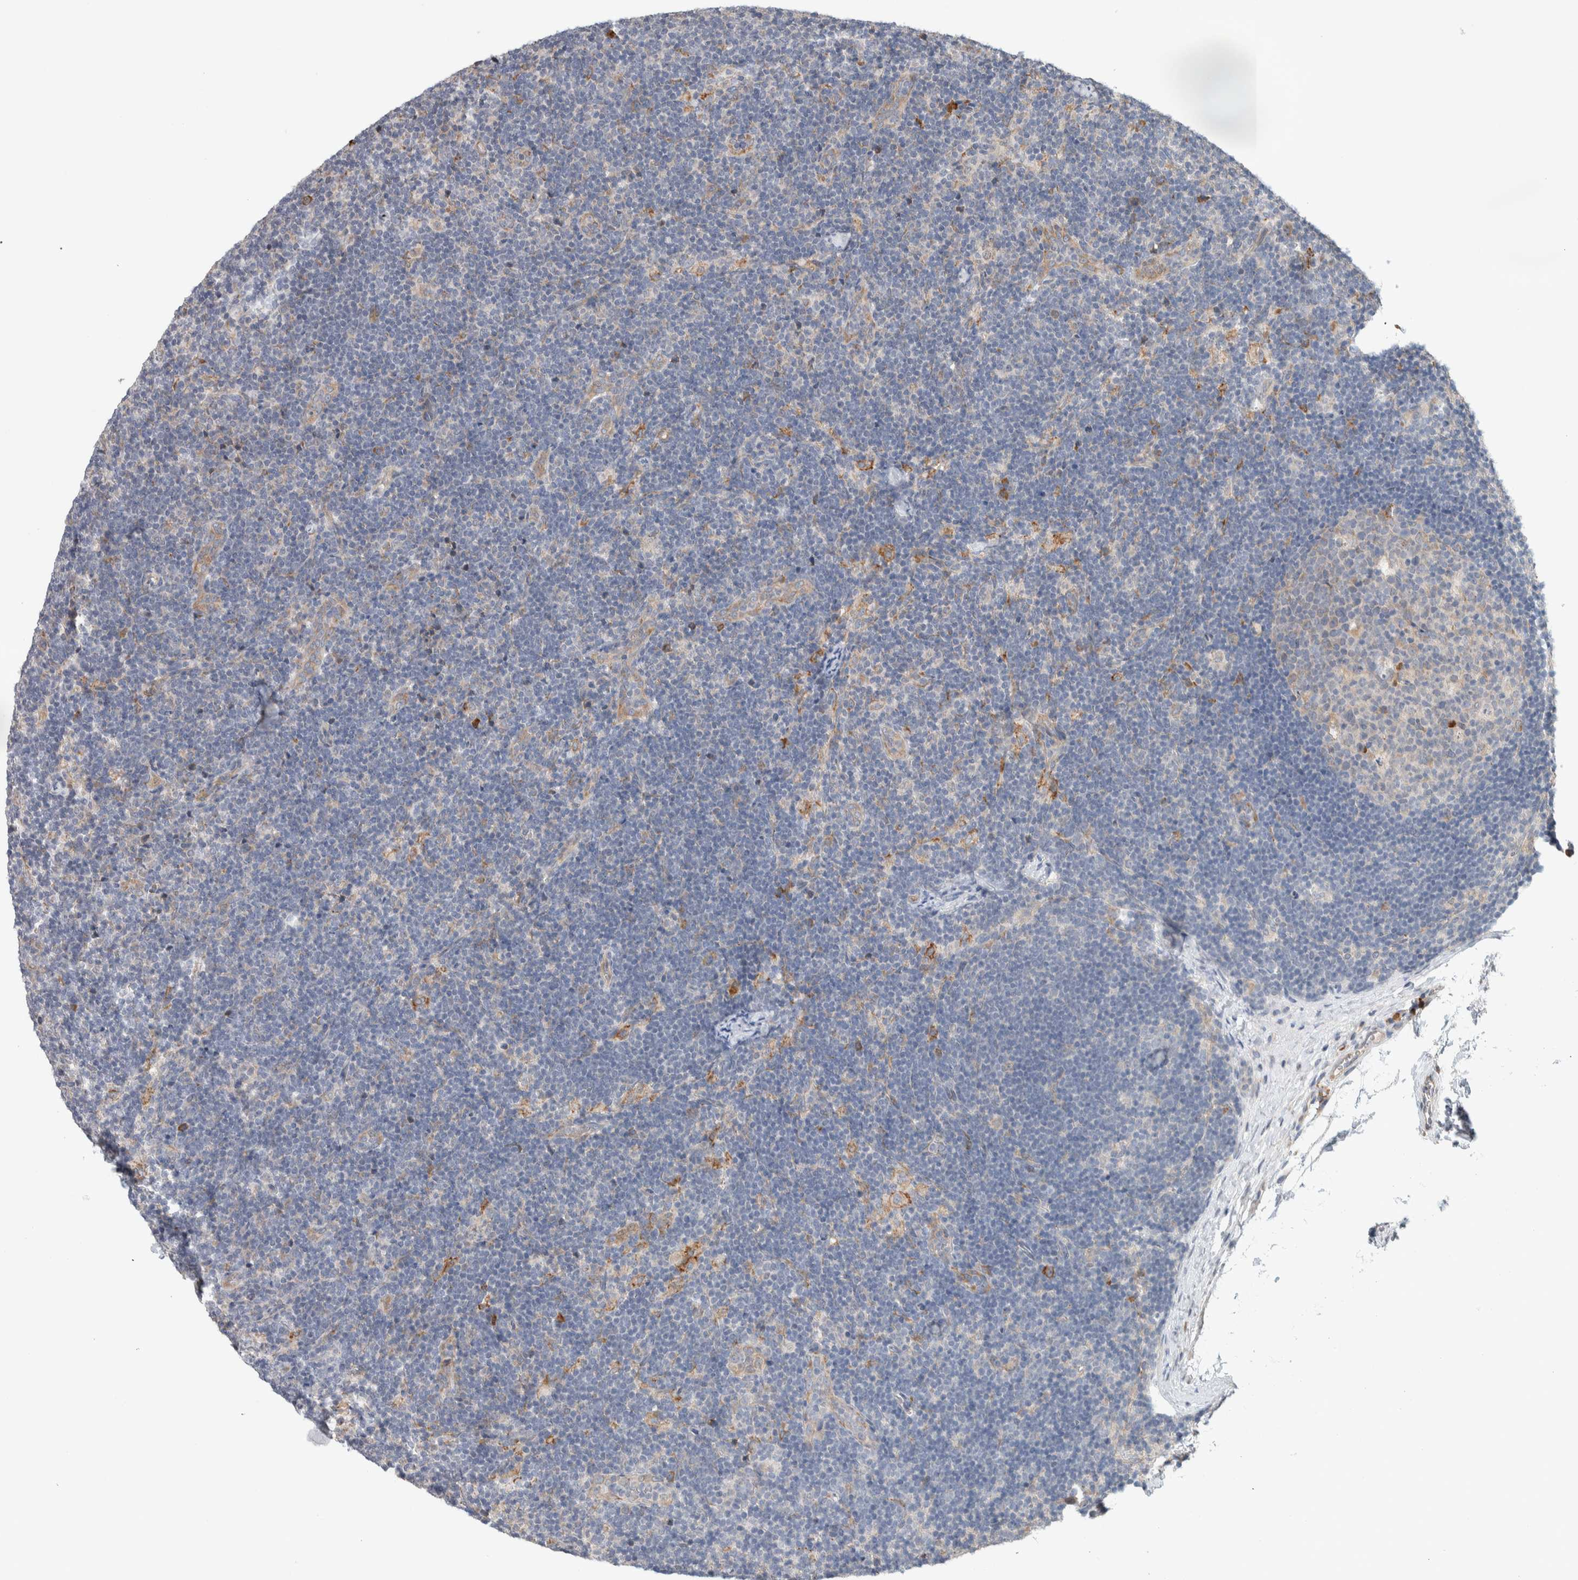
{"staining": {"intensity": "strong", "quantity": "<25%", "location": "cytoplasmic/membranous"}, "tissue": "lymph node", "cell_type": "Germinal center cells", "image_type": "normal", "snomed": [{"axis": "morphology", "description": "Normal tissue, NOS"}, {"axis": "topography", "description": "Lymph node"}], "caption": "The micrograph reveals staining of benign lymph node, revealing strong cytoplasmic/membranous protein positivity (brown color) within germinal center cells. (Brightfield microscopy of DAB IHC at high magnification).", "gene": "ADCY8", "patient": {"sex": "female", "age": 22}}